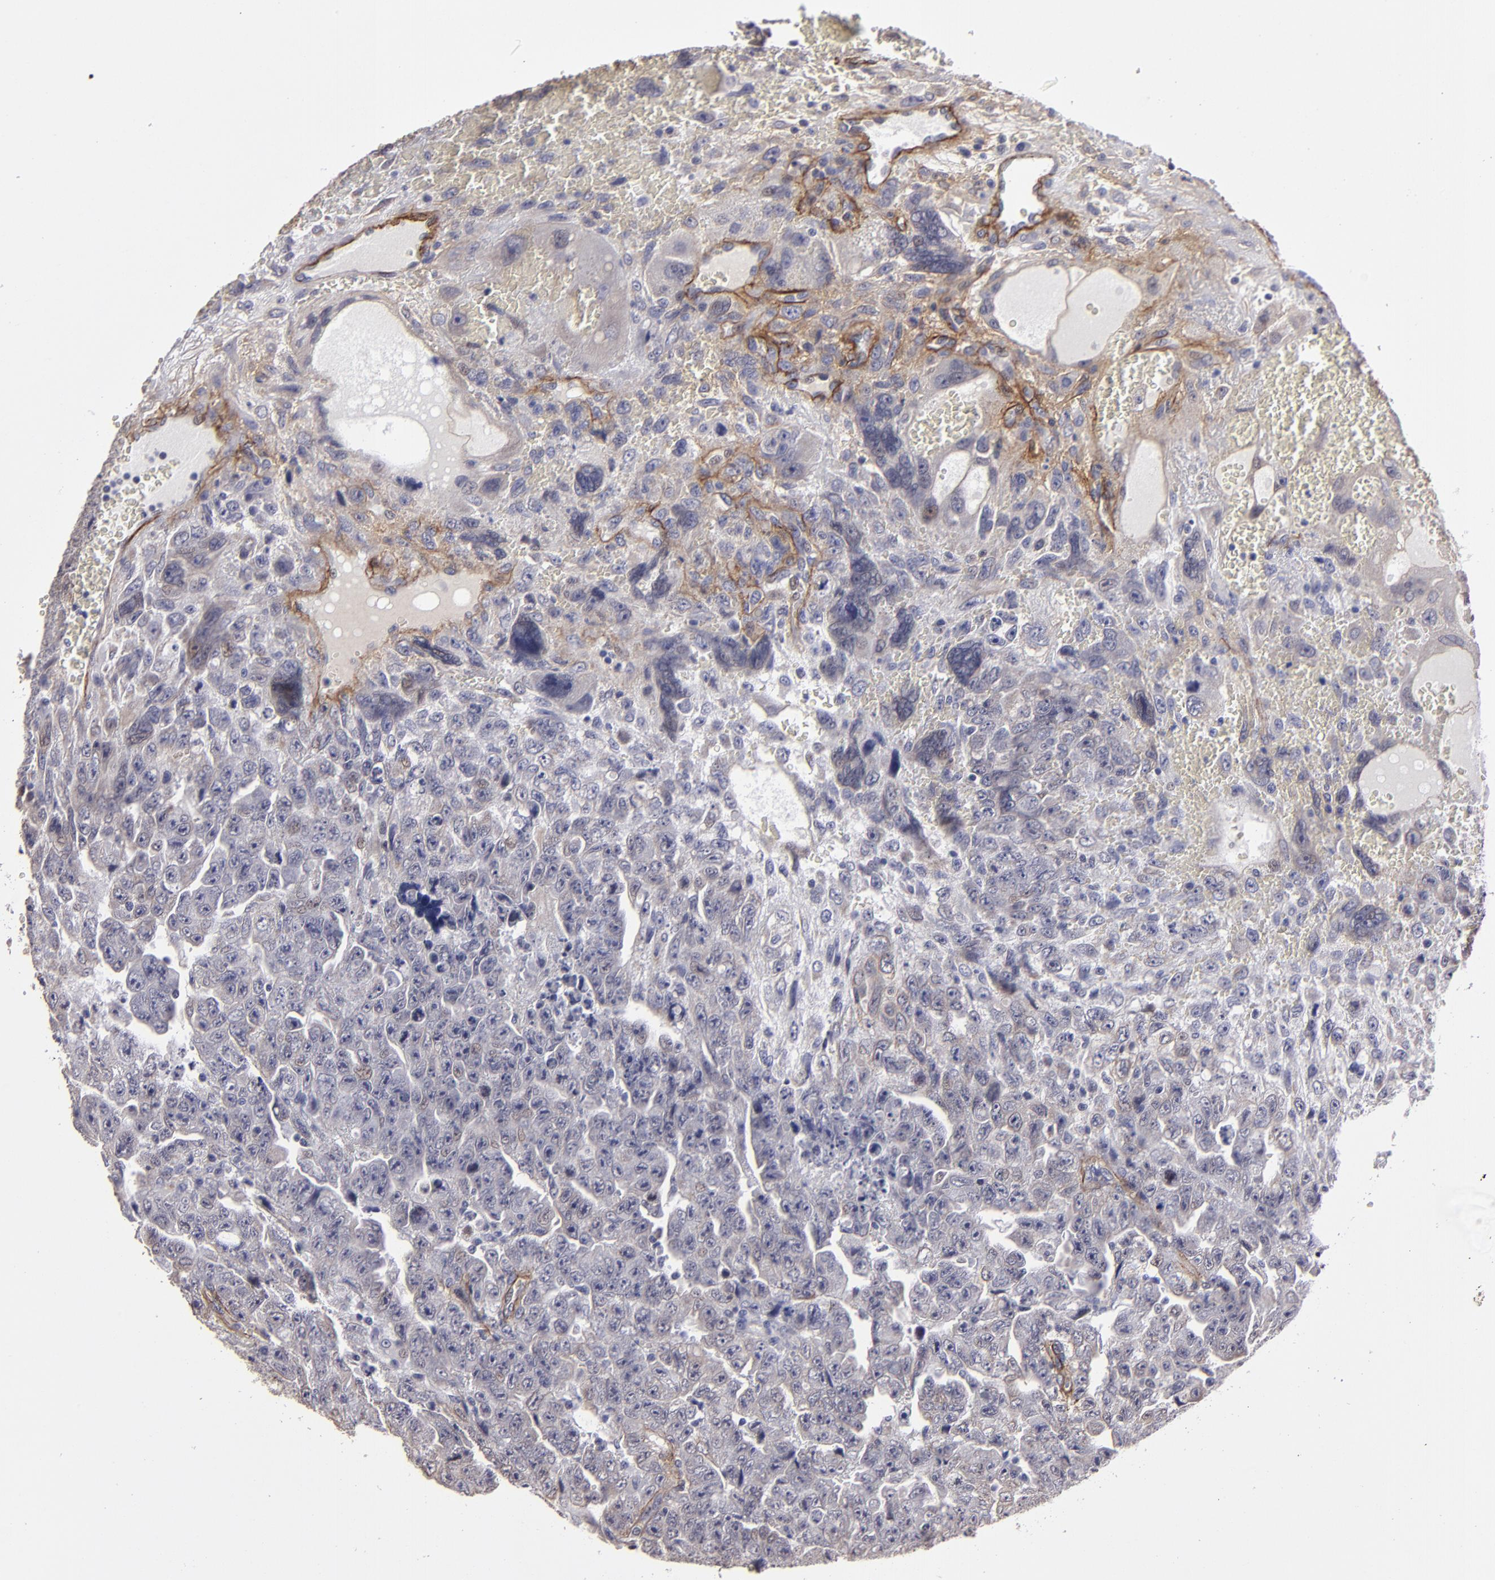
{"staining": {"intensity": "weak", "quantity": "<25%", "location": "cytoplasmic/membranous,nuclear"}, "tissue": "testis cancer", "cell_type": "Tumor cells", "image_type": "cancer", "snomed": [{"axis": "morphology", "description": "Carcinoma, Embryonal, NOS"}, {"axis": "topography", "description": "Testis"}], "caption": "The immunohistochemistry (IHC) micrograph has no significant expression in tumor cells of testis cancer (embryonal carcinoma) tissue.", "gene": "ZNF175", "patient": {"sex": "male", "age": 28}}